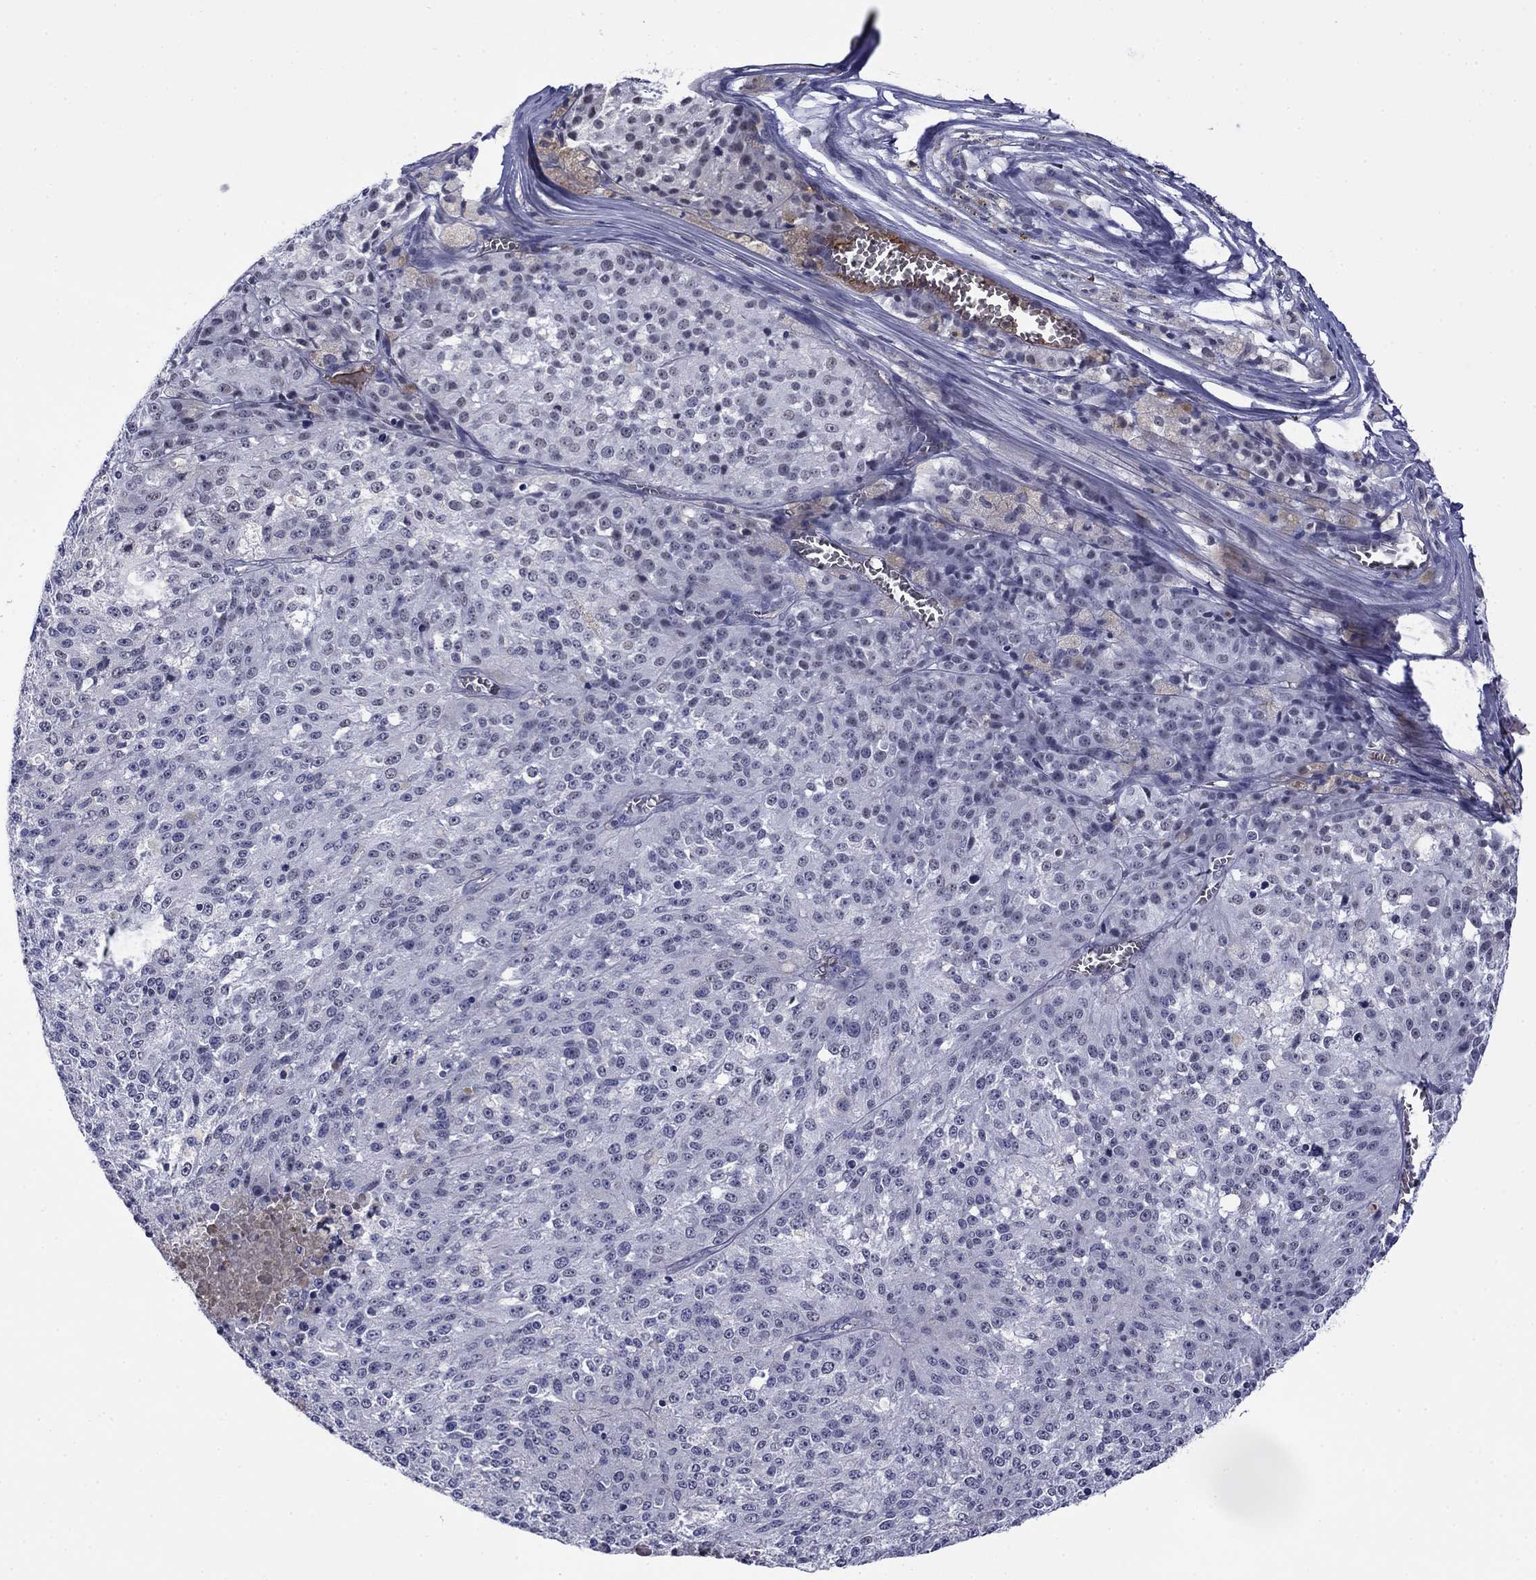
{"staining": {"intensity": "negative", "quantity": "none", "location": "none"}, "tissue": "melanoma", "cell_type": "Tumor cells", "image_type": "cancer", "snomed": [{"axis": "morphology", "description": "Malignant melanoma, Metastatic site"}, {"axis": "topography", "description": "Lymph node"}], "caption": "Immunohistochemistry (IHC) image of neoplastic tissue: melanoma stained with DAB (3,3'-diaminobenzidine) demonstrates no significant protein expression in tumor cells.", "gene": "APOA2", "patient": {"sex": "female", "age": 64}}